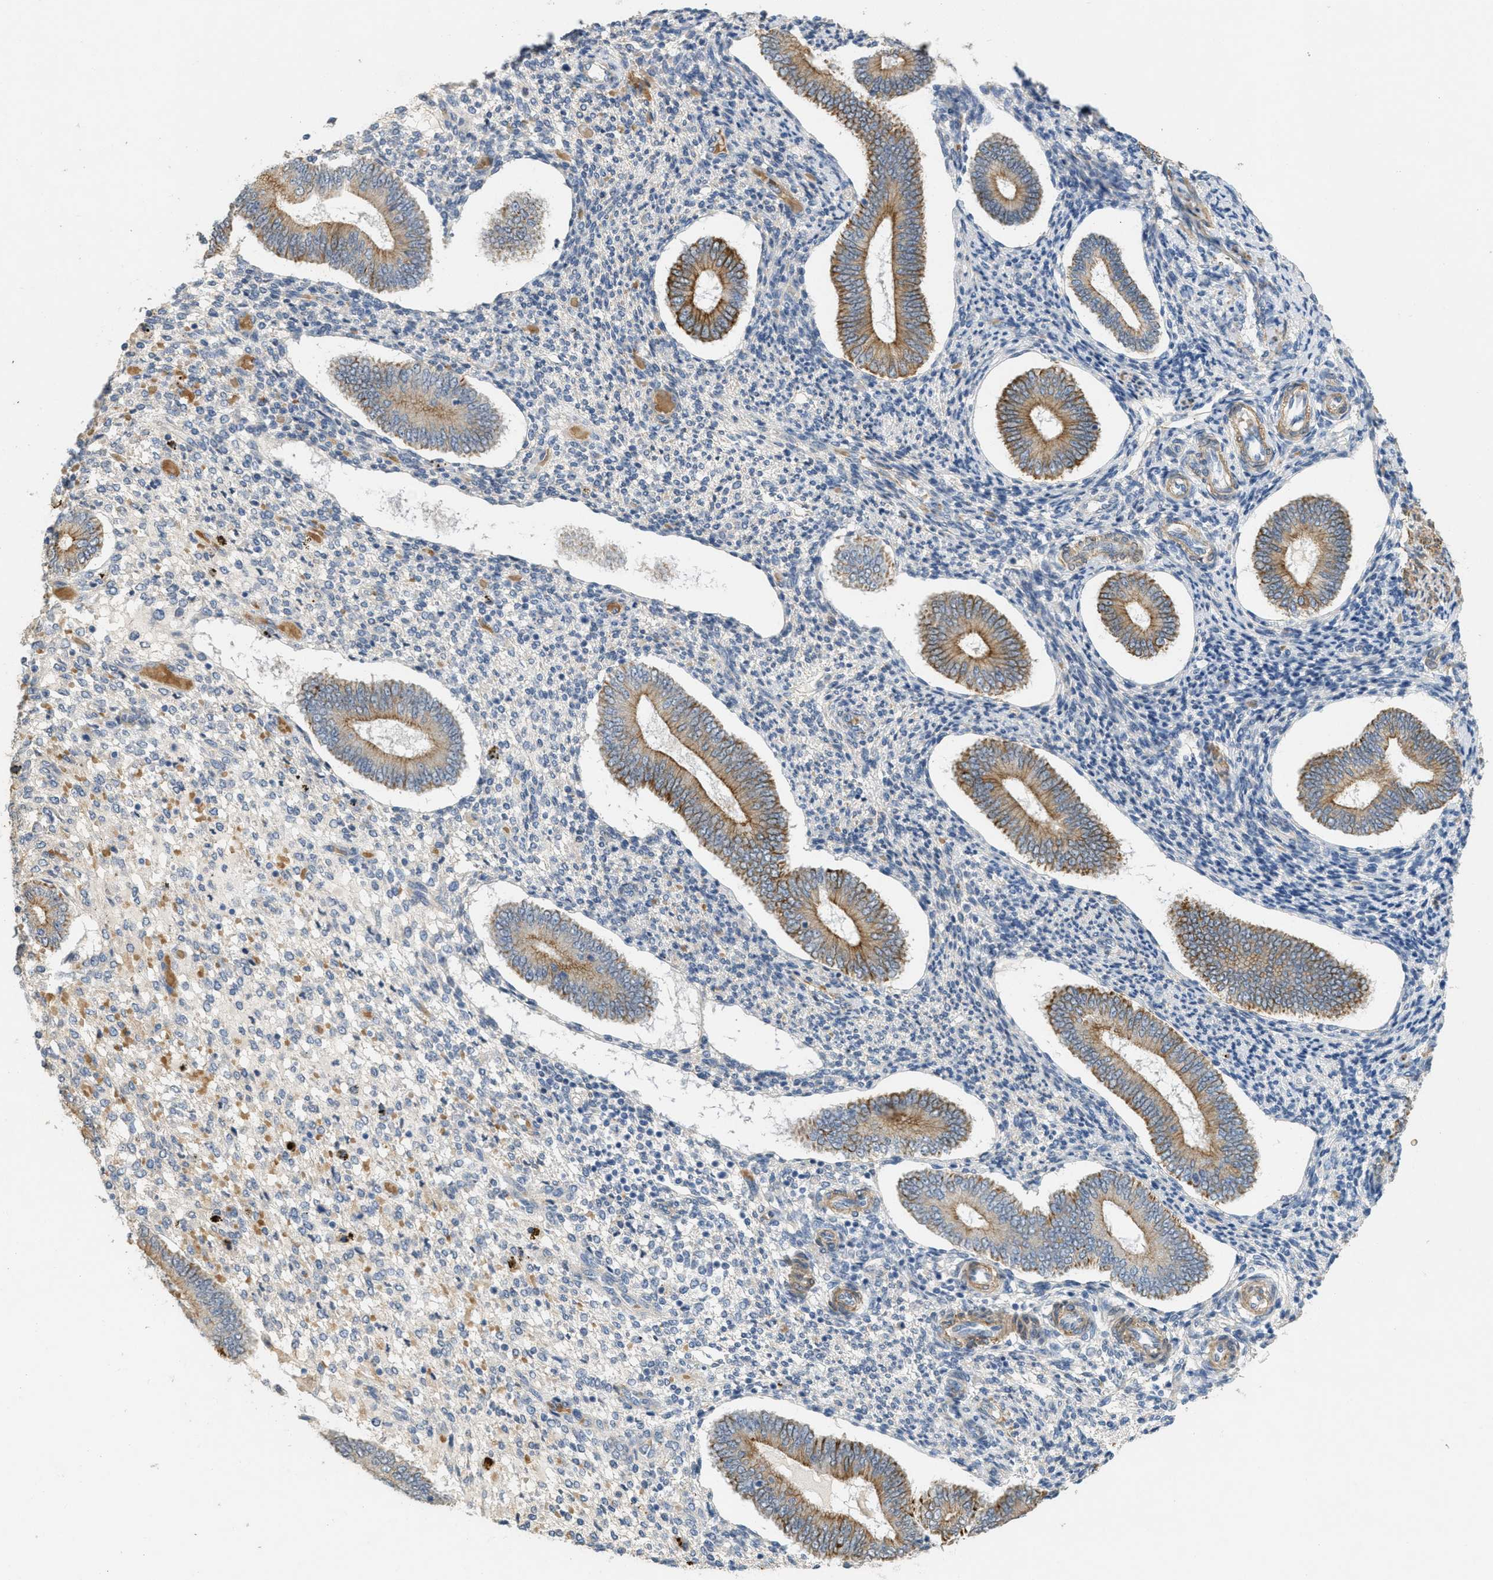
{"staining": {"intensity": "negative", "quantity": "none", "location": "none"}, "tissue": "endometrium", "cell_type": "Cells in endometrial stroma", "image_type": "normal", "snomed": [{"axis": "morphology", "description": "Normal tissue, NOS"}, {"axis": "topography", "description": "Endometrium"}], "caption": "Cells in endometrial stroma show no significant expression in unremarkable endometrium. (Stains: DAB IHC with hematoxylin counter stain, Microscopy: brightfield microscopy at high magnification).", "gene": "MRS2", "patient": {"sex": "female", "age": 42}}